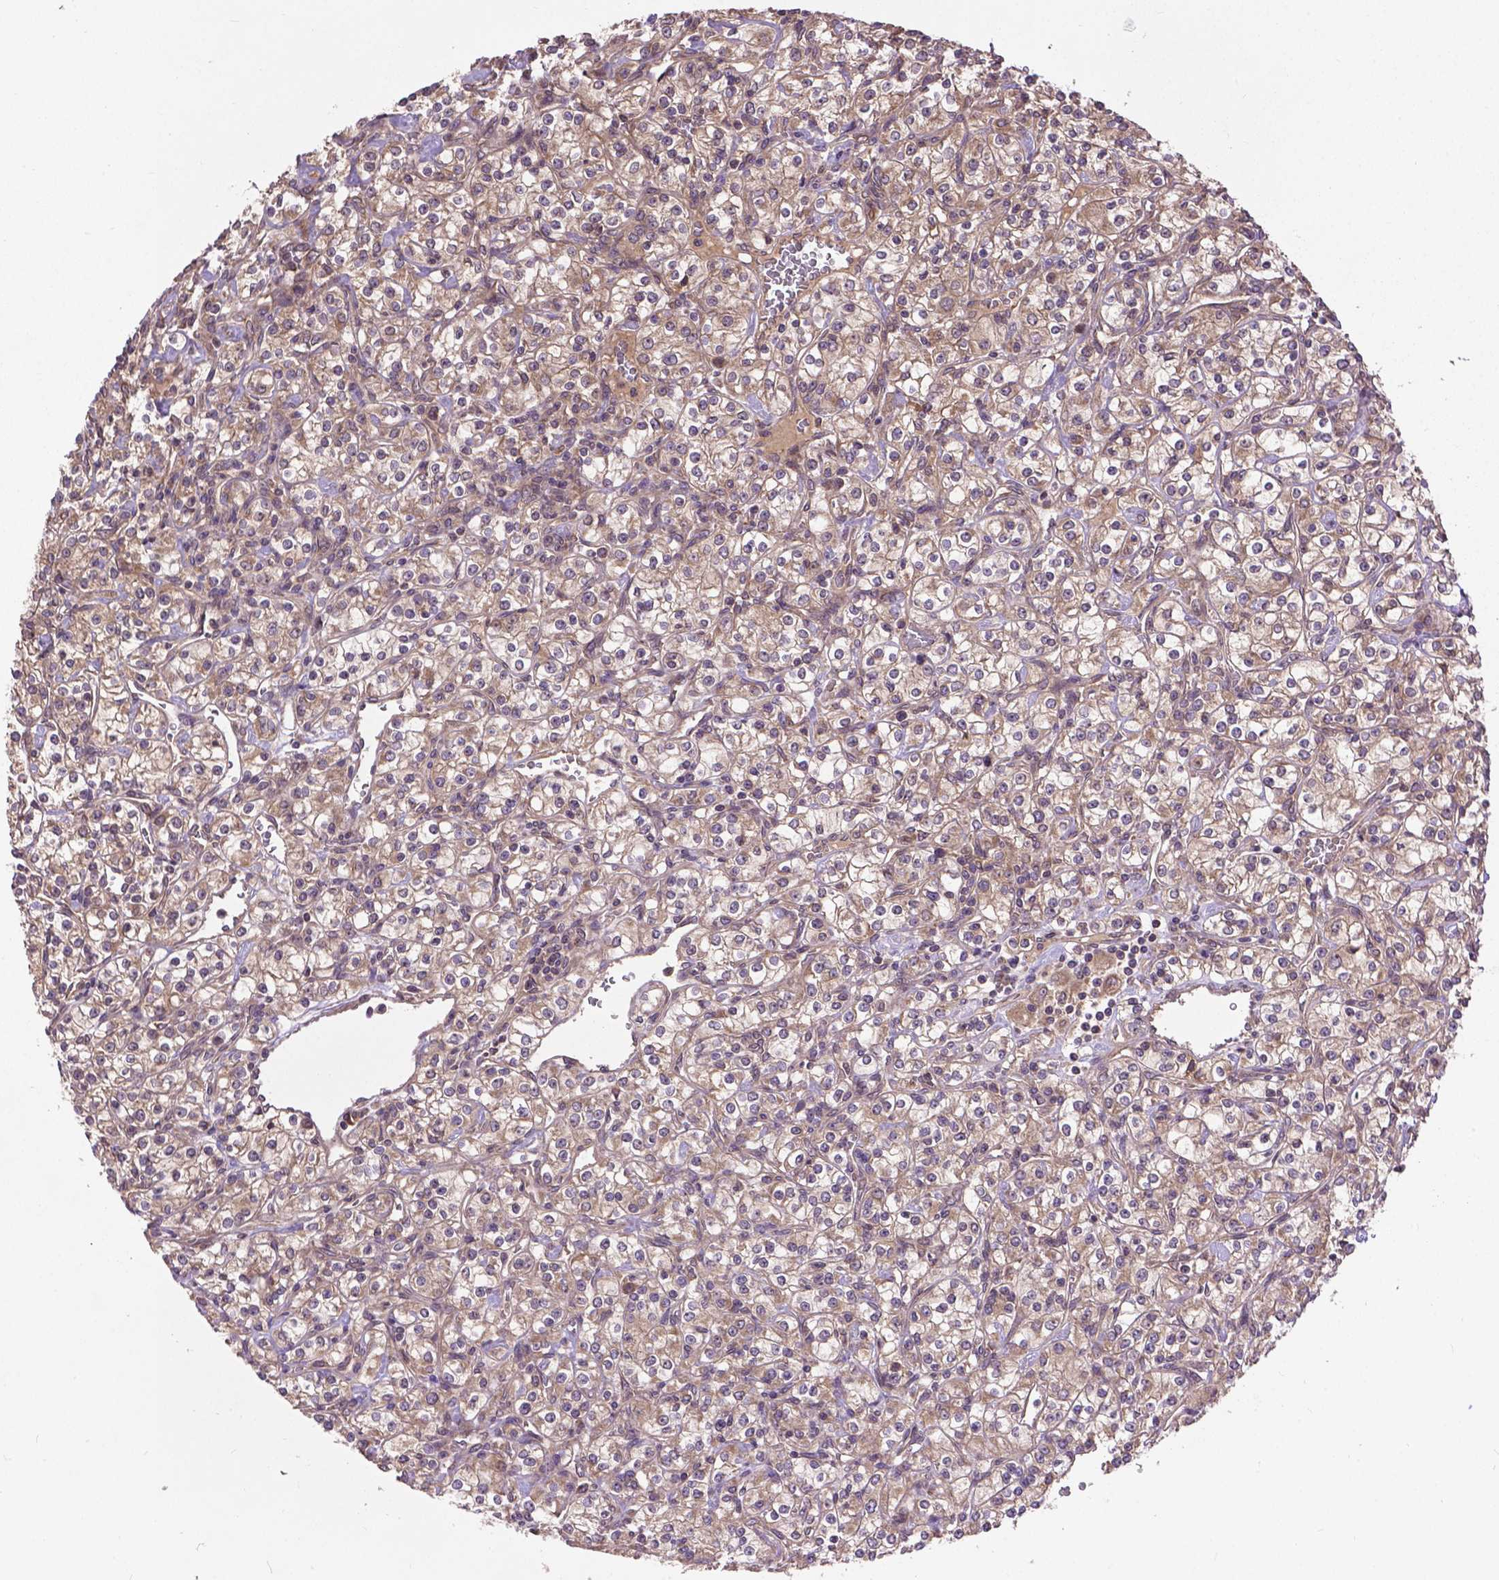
{"staining": {"intensity": "weak", "quantity": ">75%", "location": "cytoplasmic/membranous"}, "tissue": "renal cancer", "cell_type": "Tumor cells", "image_type": "cancer", "snomed": [{"axis": "morphology", "description": "Adenocarcinoma, NOS"}, {"axis": "topography", "description": "Kidney"}], "caption": "A high-resolution photomicrograph shows IHC staining of adenocarcinoma (renal), which demonstrates weak cytoplasmic/membranous staining in approximately >75% of tumor cells.", "gene": "ZNF616", "patient": {"sex": "male", "age": 77}}